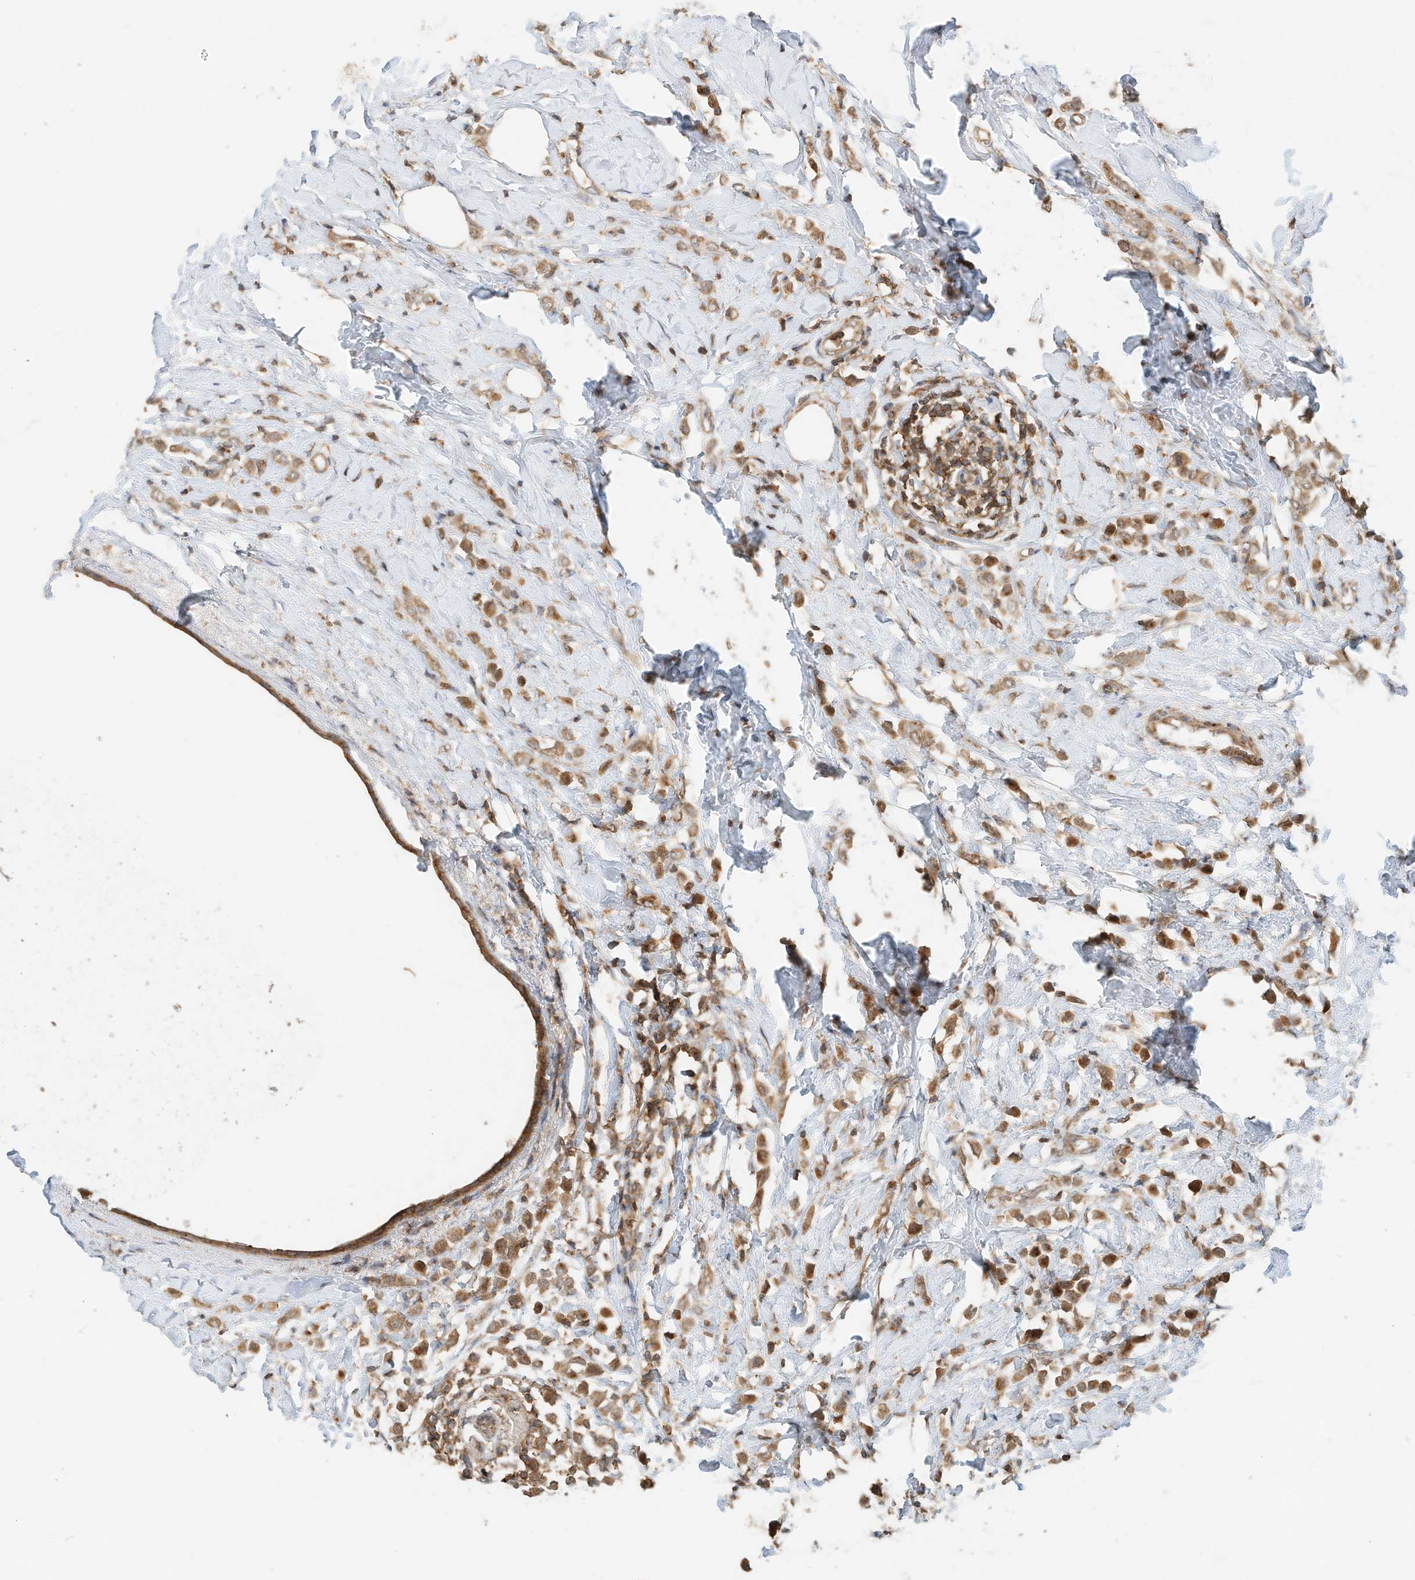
{"staining": {"intensity": "moderate", "quantity": ">75%", "location": "cytoplasmic/membranous"}, "tissue": "breast cancer", "cell_type": "Tumor cells", "image_type": "cancer", "snomed": [{"axis": "morphology", "description": "Lobular carcinoma"}, {"axis": "topography", "description": "Breast"}], "caption": "Immunohistochemistry of human lobular carcinoma (breast) demonstrates medium levels of moderate cytoplasmic/membranous expression in about >75% of tumor cells.", "gene": "CPAMD8", "patient": {"sex": "female", "age": 47}}